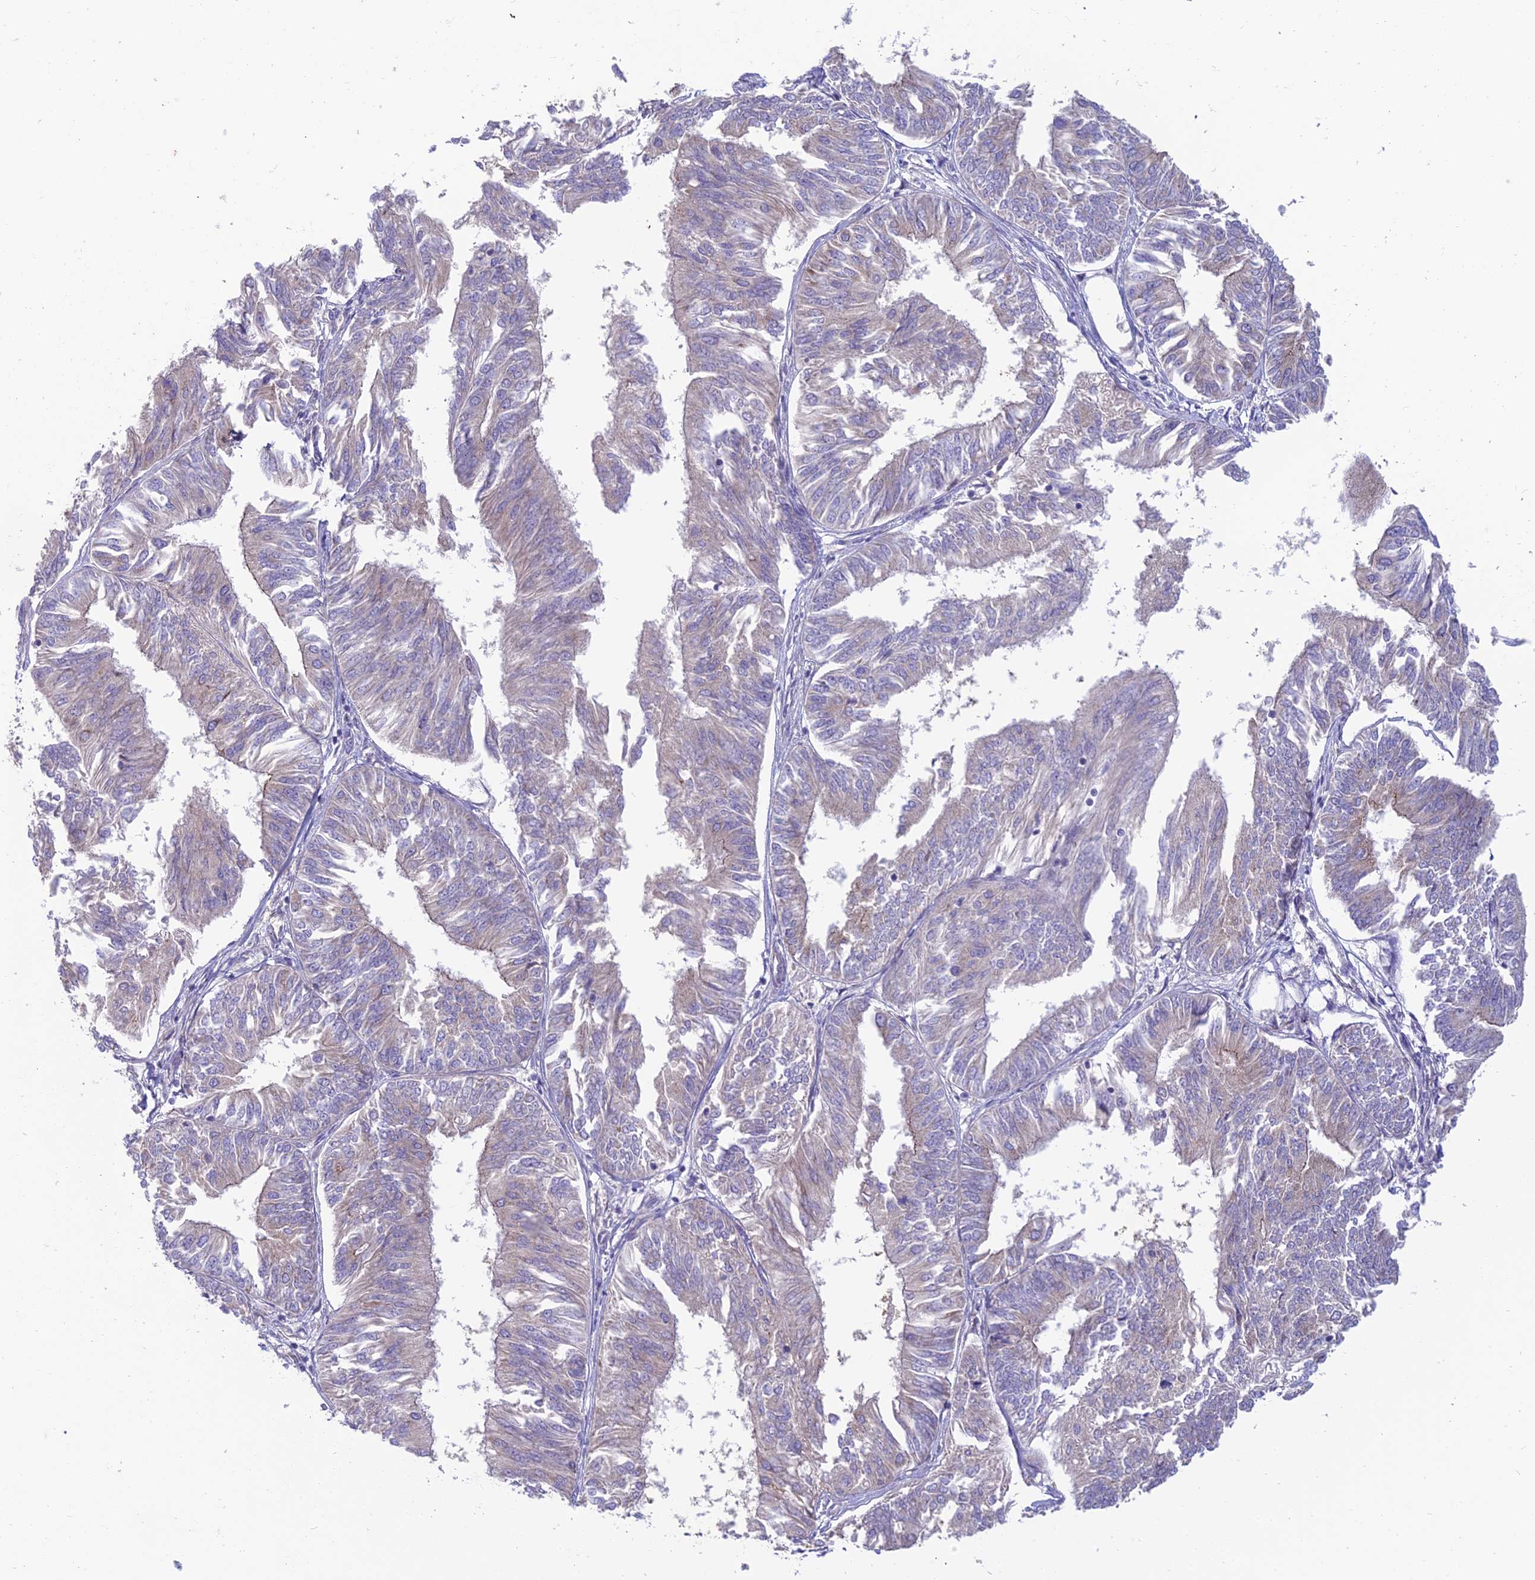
{"staining": {"intensity": "negative", "quantity": "none", "location": "none"}, "tissue": "endometrial cancer", "cell_type": "Tumor cells", "image_type": "cancer", "snomed": [{"axis": "morphology", "description": "Adenocarcinoma, NOS"}, {"axis": "topography", "description": "Endometrium"}], "caption": "Immunohistochemistry (IHC) photomicrograph of neoplastic tissue: endometrial adenocarcinoma stained with DAB (3,3'-diaminobenzidine) displays no significant protein staining in tumor cells. (DAB (3,3'-diaminobenzidine) immunohistochemistry (IHC), high magnification).", "gene": "DUS2", "patient": {"sex": "female", "age": 58}}